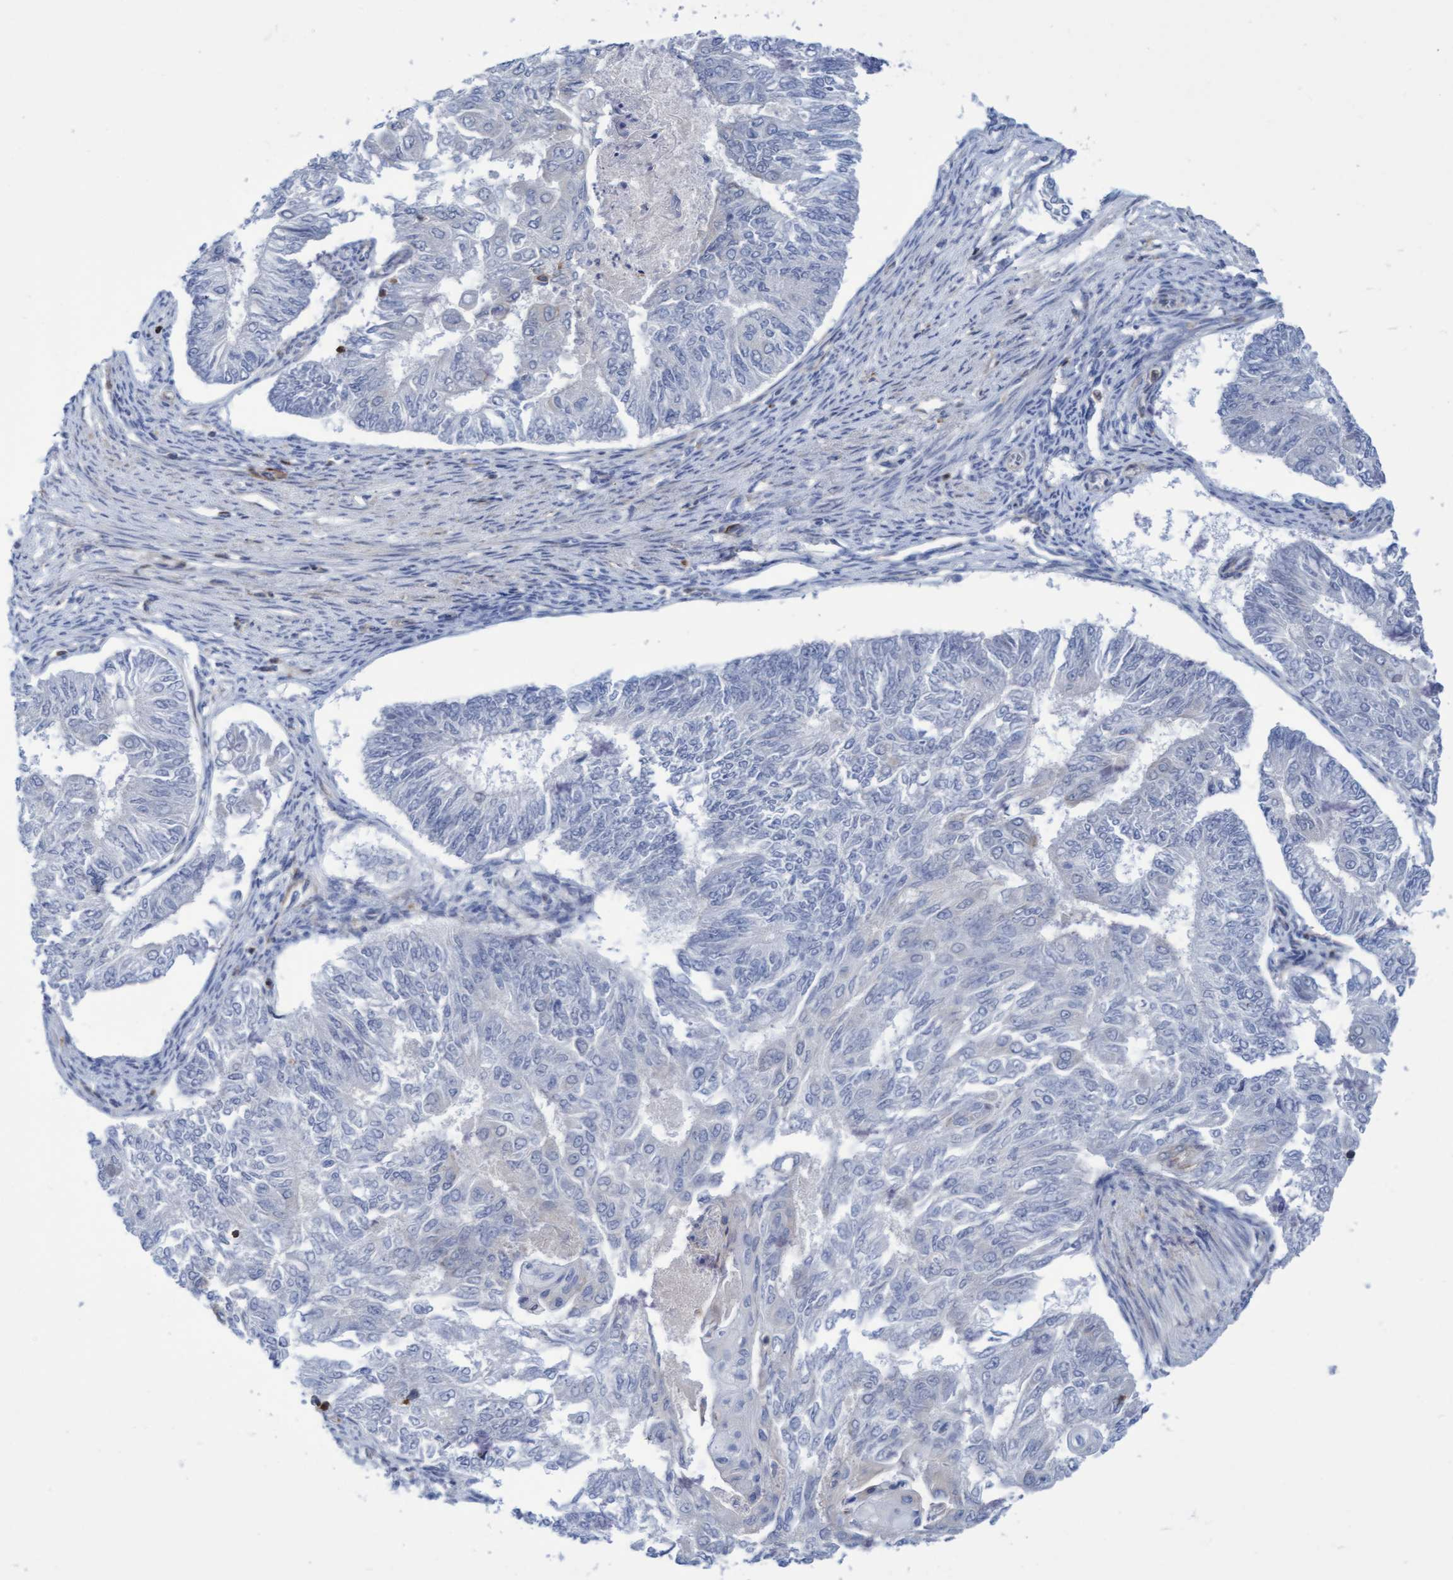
{"staining": {"intensity": "negative", "quantity": "none", "location": "none"}, "tissue": "endometrial cancer", "cell_type": "Tumor cells", "image_type": "cancer", "snomed": [{"axis": "morphology", "description": "Adenocarcinoma, NOS"}, {"axis": "topography", "description": "Endometrium"}], "caption": "Micrograph shows no significant protein expression in tumor cells of endometrial cancer.", "gene": "FNBP1", "patient": {"sex": "female", "age": 32}}